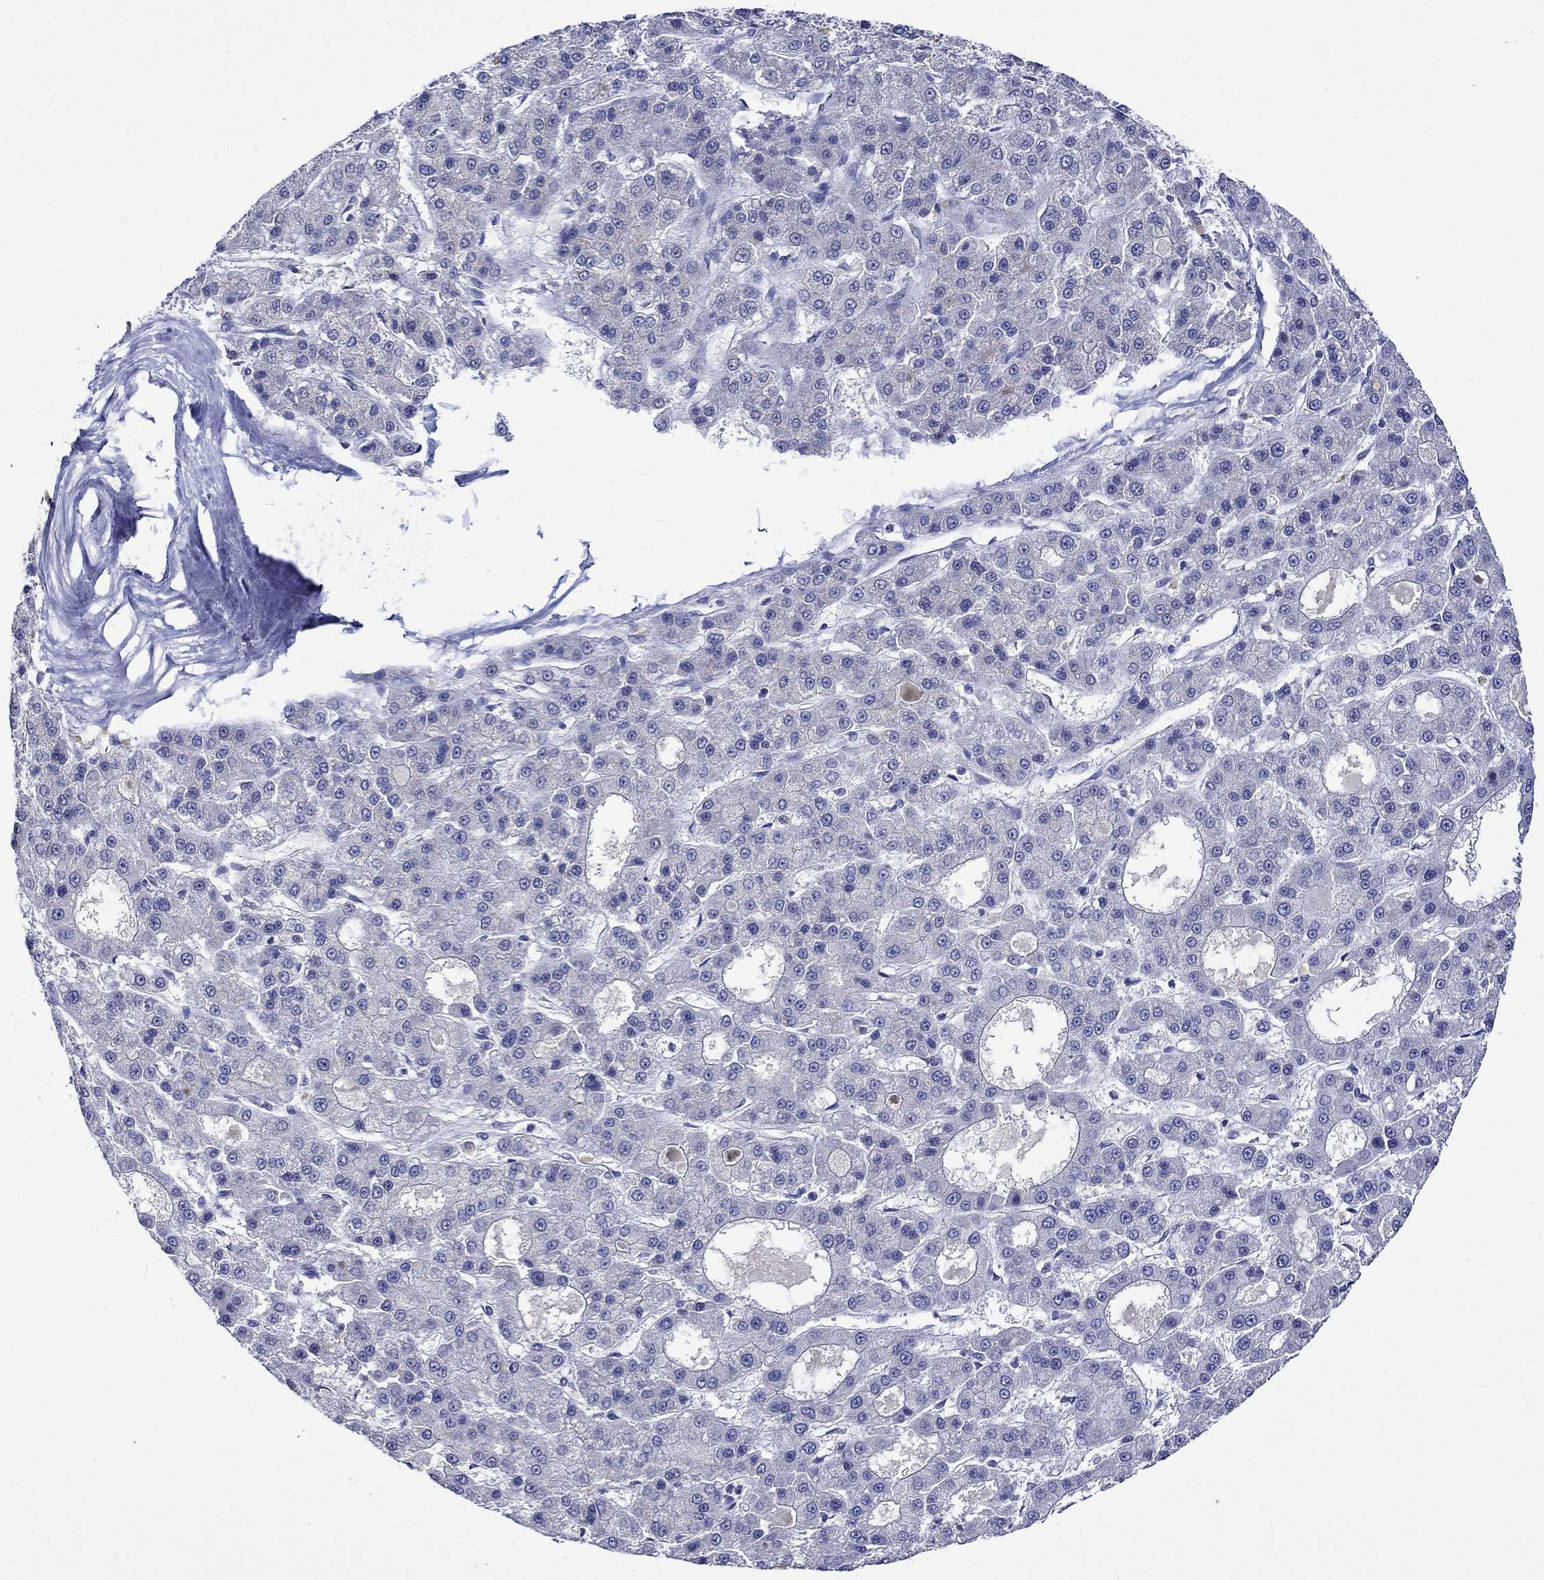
{"staining": {"intensity": "negative", "quantity": "none", "location": "none"}, "tissue": "liver cancer", "cell_type": "Tumor cells", "image_type": "cancer", "snomed": [{"axis": "morphology", "description": "Carcinoma, Hepatocellular, NOS"}, {"axis": "topography", "description": "Liver"}], "caption": "This is an immunohistochemistry (IHC) image of human liver cancer. There is no positivity in tumor cells.", "gene": "DDX3Y", "patient": {"sex": "male", "age": 70}}